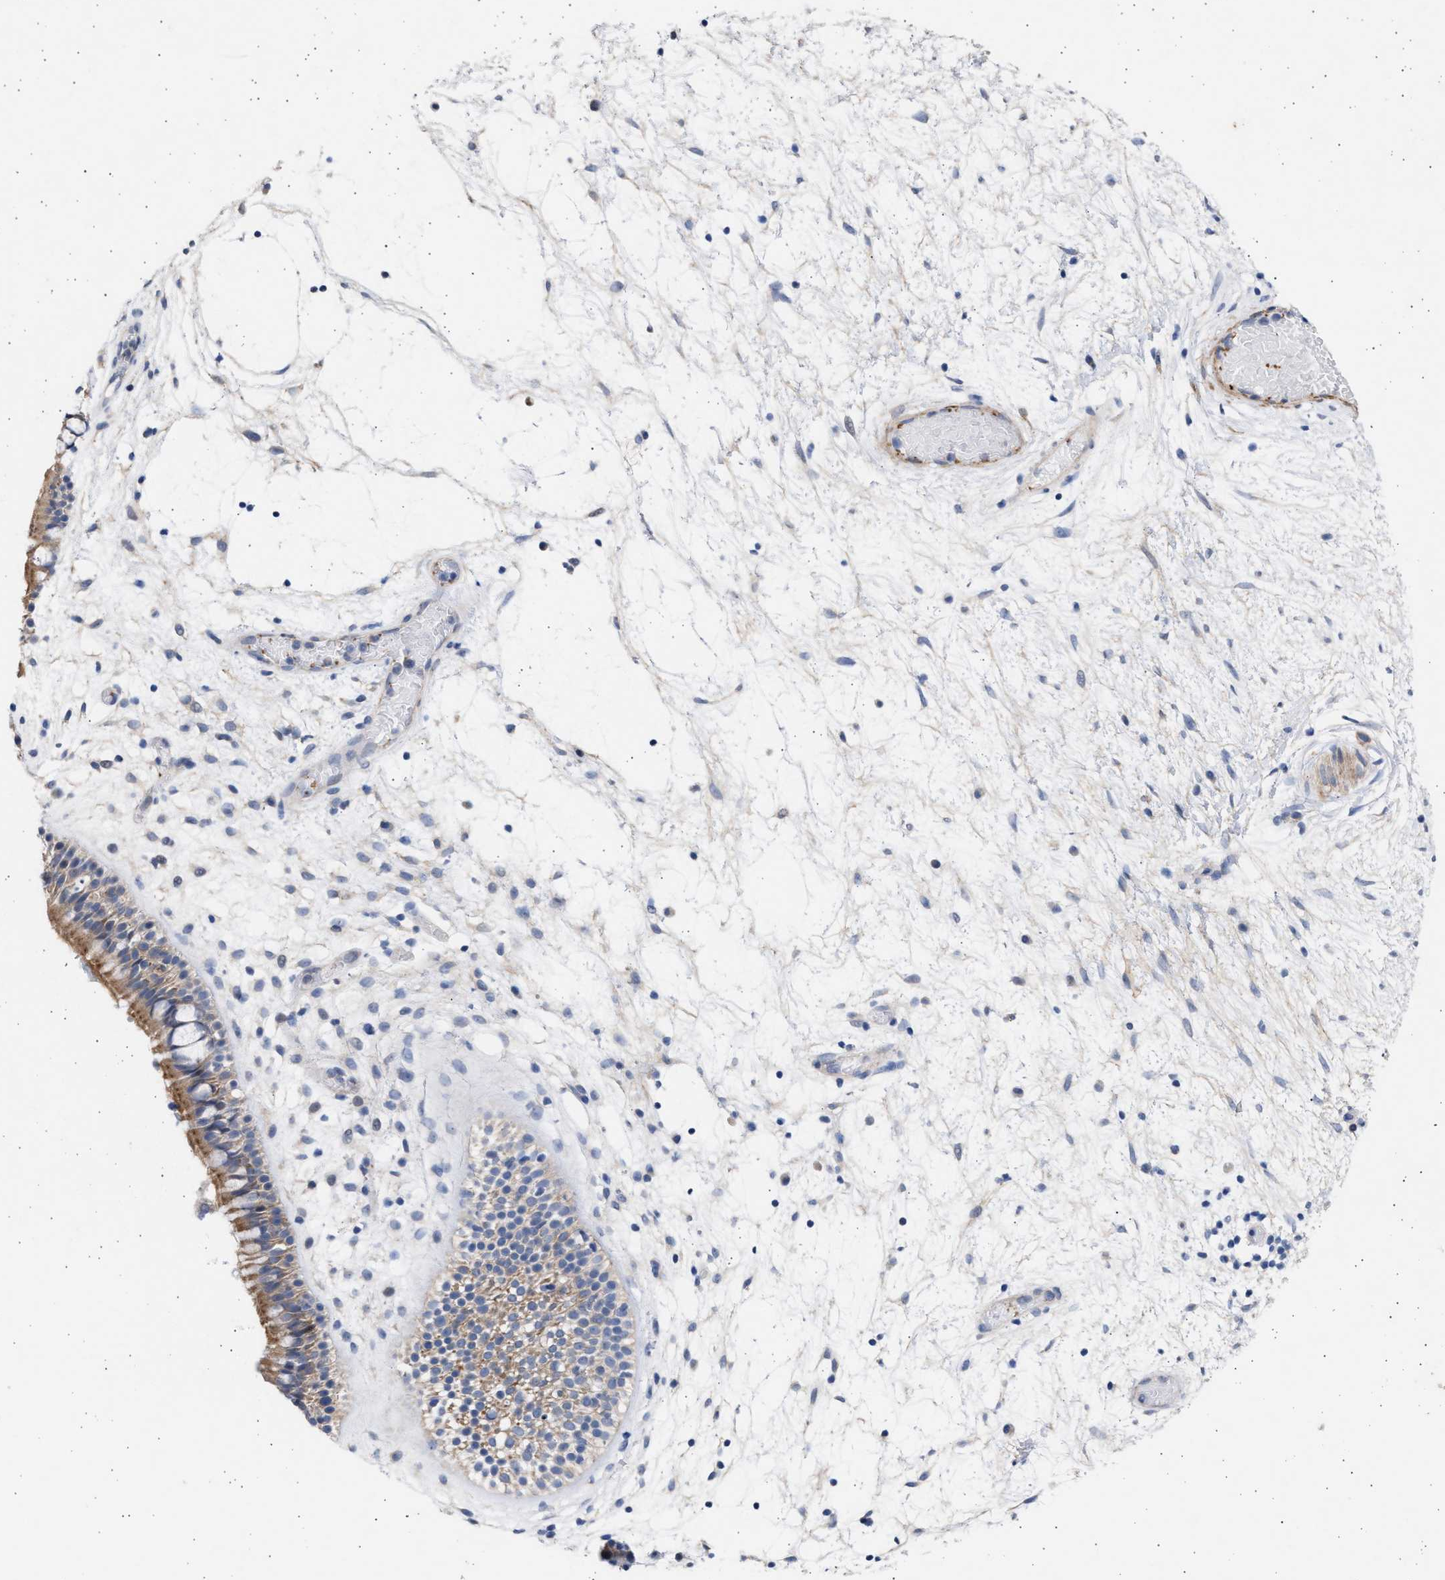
{"staining": {"intensity": "moderate", "quantity": "25%-75%", "location": "cytoplasmic/membranous"}, "tissue": "nasopharynx", "cell_type": "Respiratory epithelial cells", "image_type": "normal", "snomed": [{"axis": "morphology", "description": "Normal tissue, NOS"}, {"axis": "morphology", "description": "Inflammation, NOS"}, {"axis": "topography", "description": "Nasopharynx"}], "caption": "Immunohistochemical staining of benign human nasopharynx displays medium levels of moderate cytoplasmic/membranous expression in about 25%-75% of respiratory epithelial cells.", "gene": "NBR1", "patient": {"sex": "male", "age": 48}}